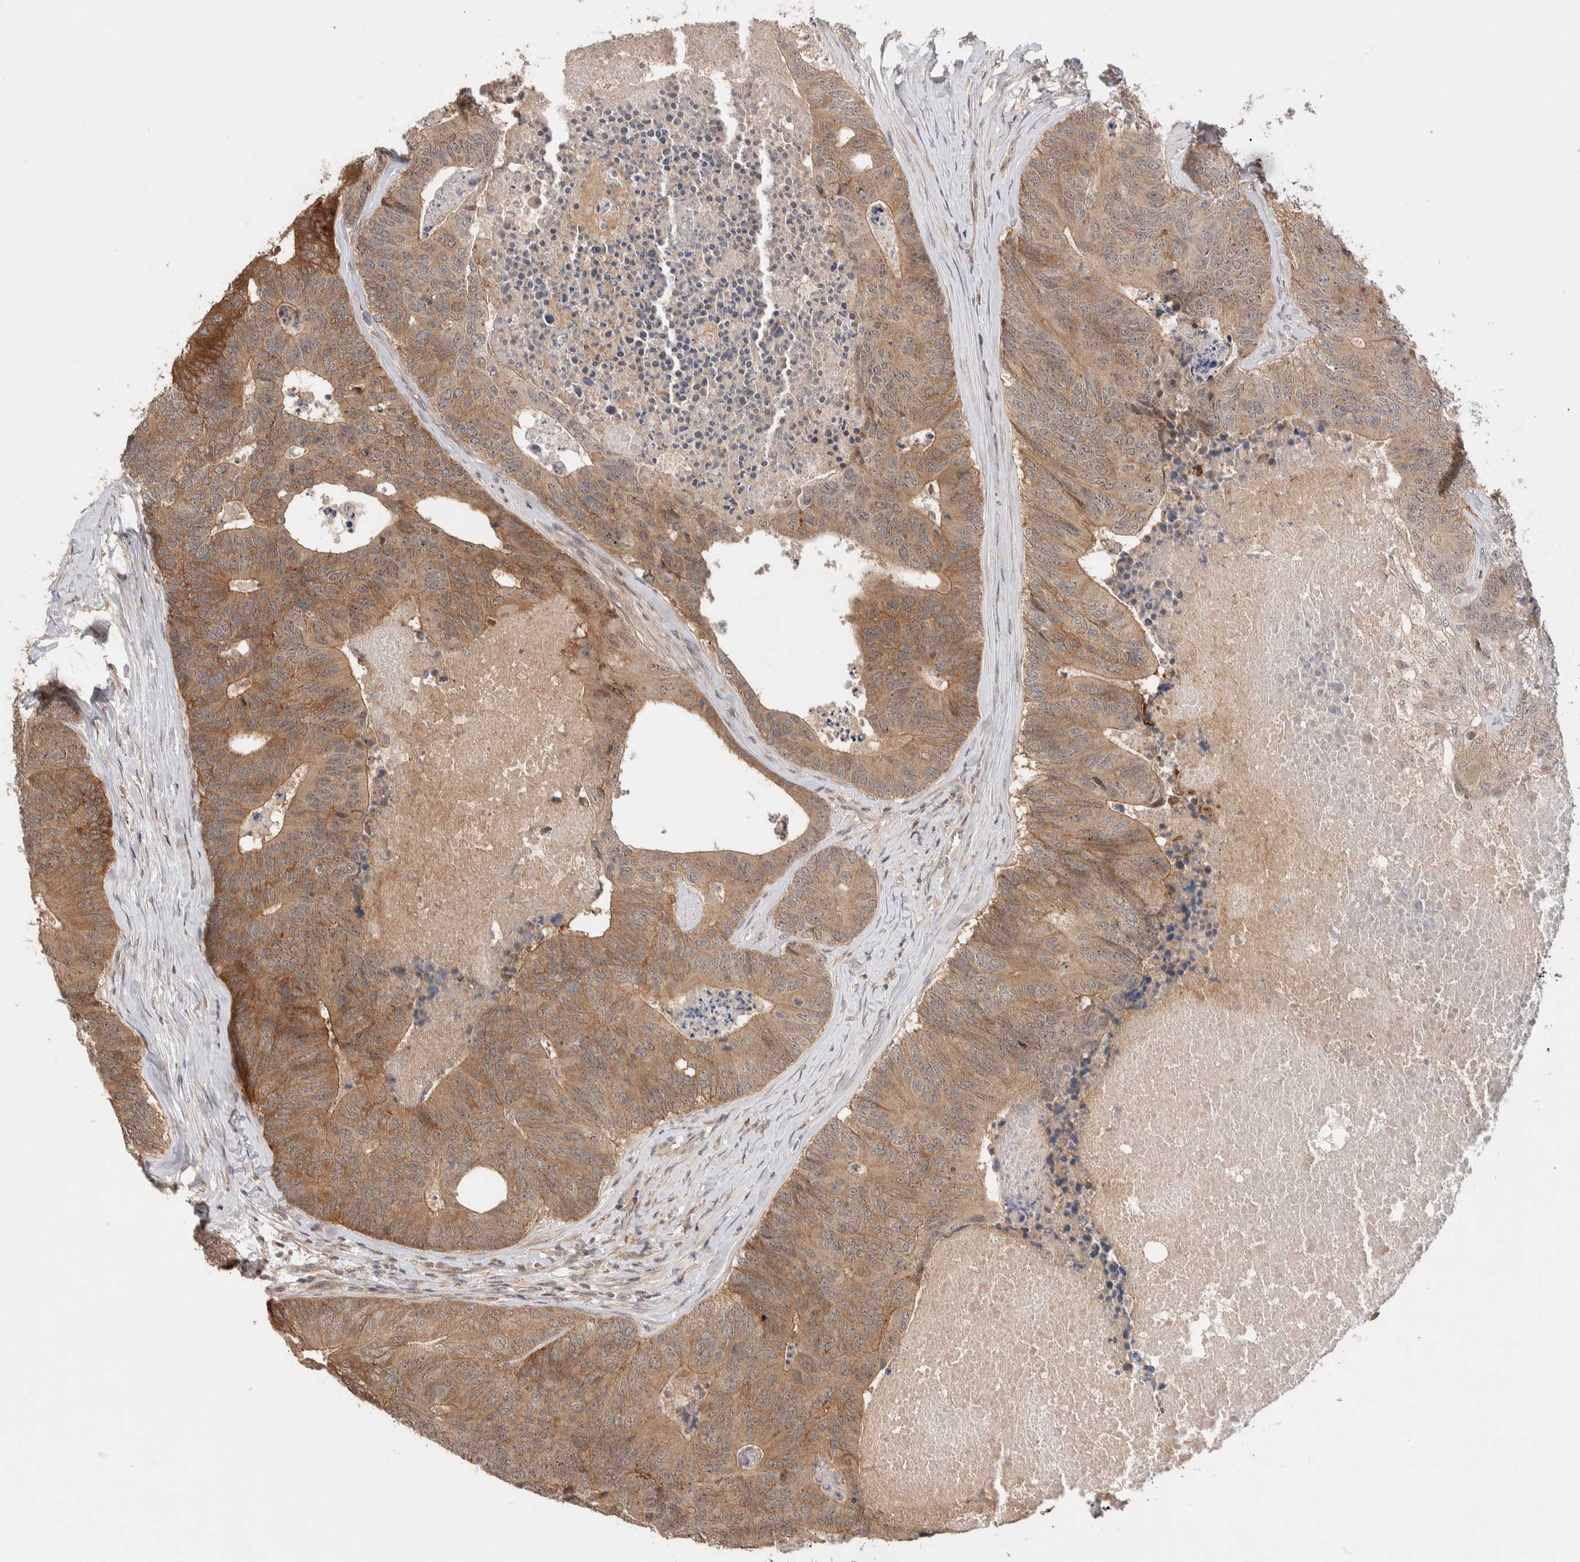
{"staining": {"intensity": "moderate", "quantity": ">75%", "location": "cytoplasmic/membranous"}, "tissue": "colorectal cancer", "cell_type": "Tumor cells", "image_type": "cancer", "snomed": [{"axis": "morphology", "description": "Adenocarcinoma, NOS"}, {"axis": "topography", "description": "Colon"}], "caption": "Colorectal adenocarcinoma stained for a protein displays moderate cytoplasmic/membranous positivity in tumor cells.", "gene": "CASK", "patient": {"sex": "female", "age": 67}}